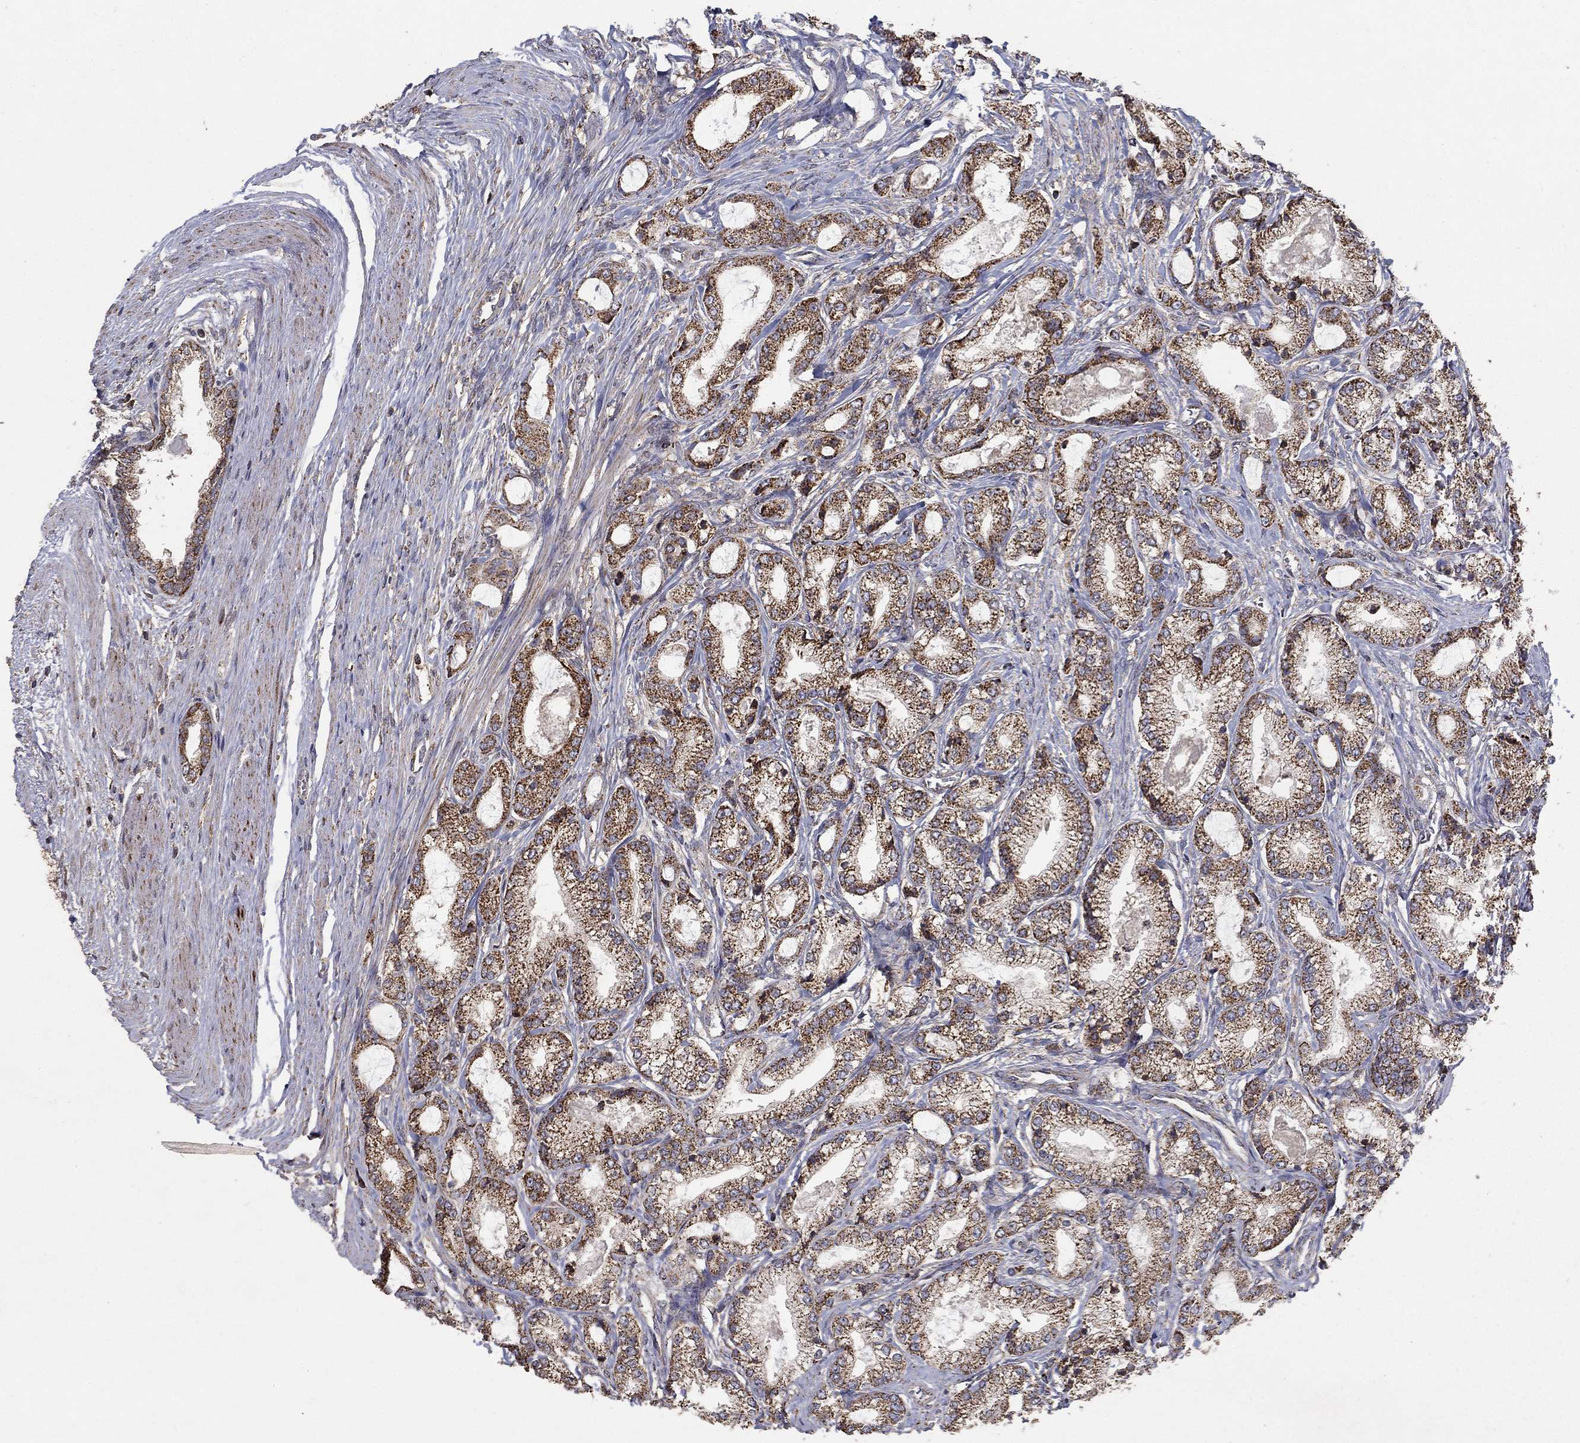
{"staining": {"intensity": "strong", "quantity": ">75%", "location": "cytoplasmic/membranous"}, "tissue": "prostate cancer", "cell_type": "Tumor cells", "image_type": "cancer", "snomed": [{"axis": "morphology", "description": "Adenocarcinoma, NOS"}, {"axis": "topography", "description": "Prostate and seminal vesicle, NOS"}, {"axis": "topography", "description": "Prostate"}], "caption": "Prostate cancer stained with DAB immunohistochemistry (IHC) demonstrates high levels of strong cytoplasmic/membranous positivity in about >75% of tumor cells.", "gene": "GPSM1", "patient": {"sex": "male", "age": 62}}